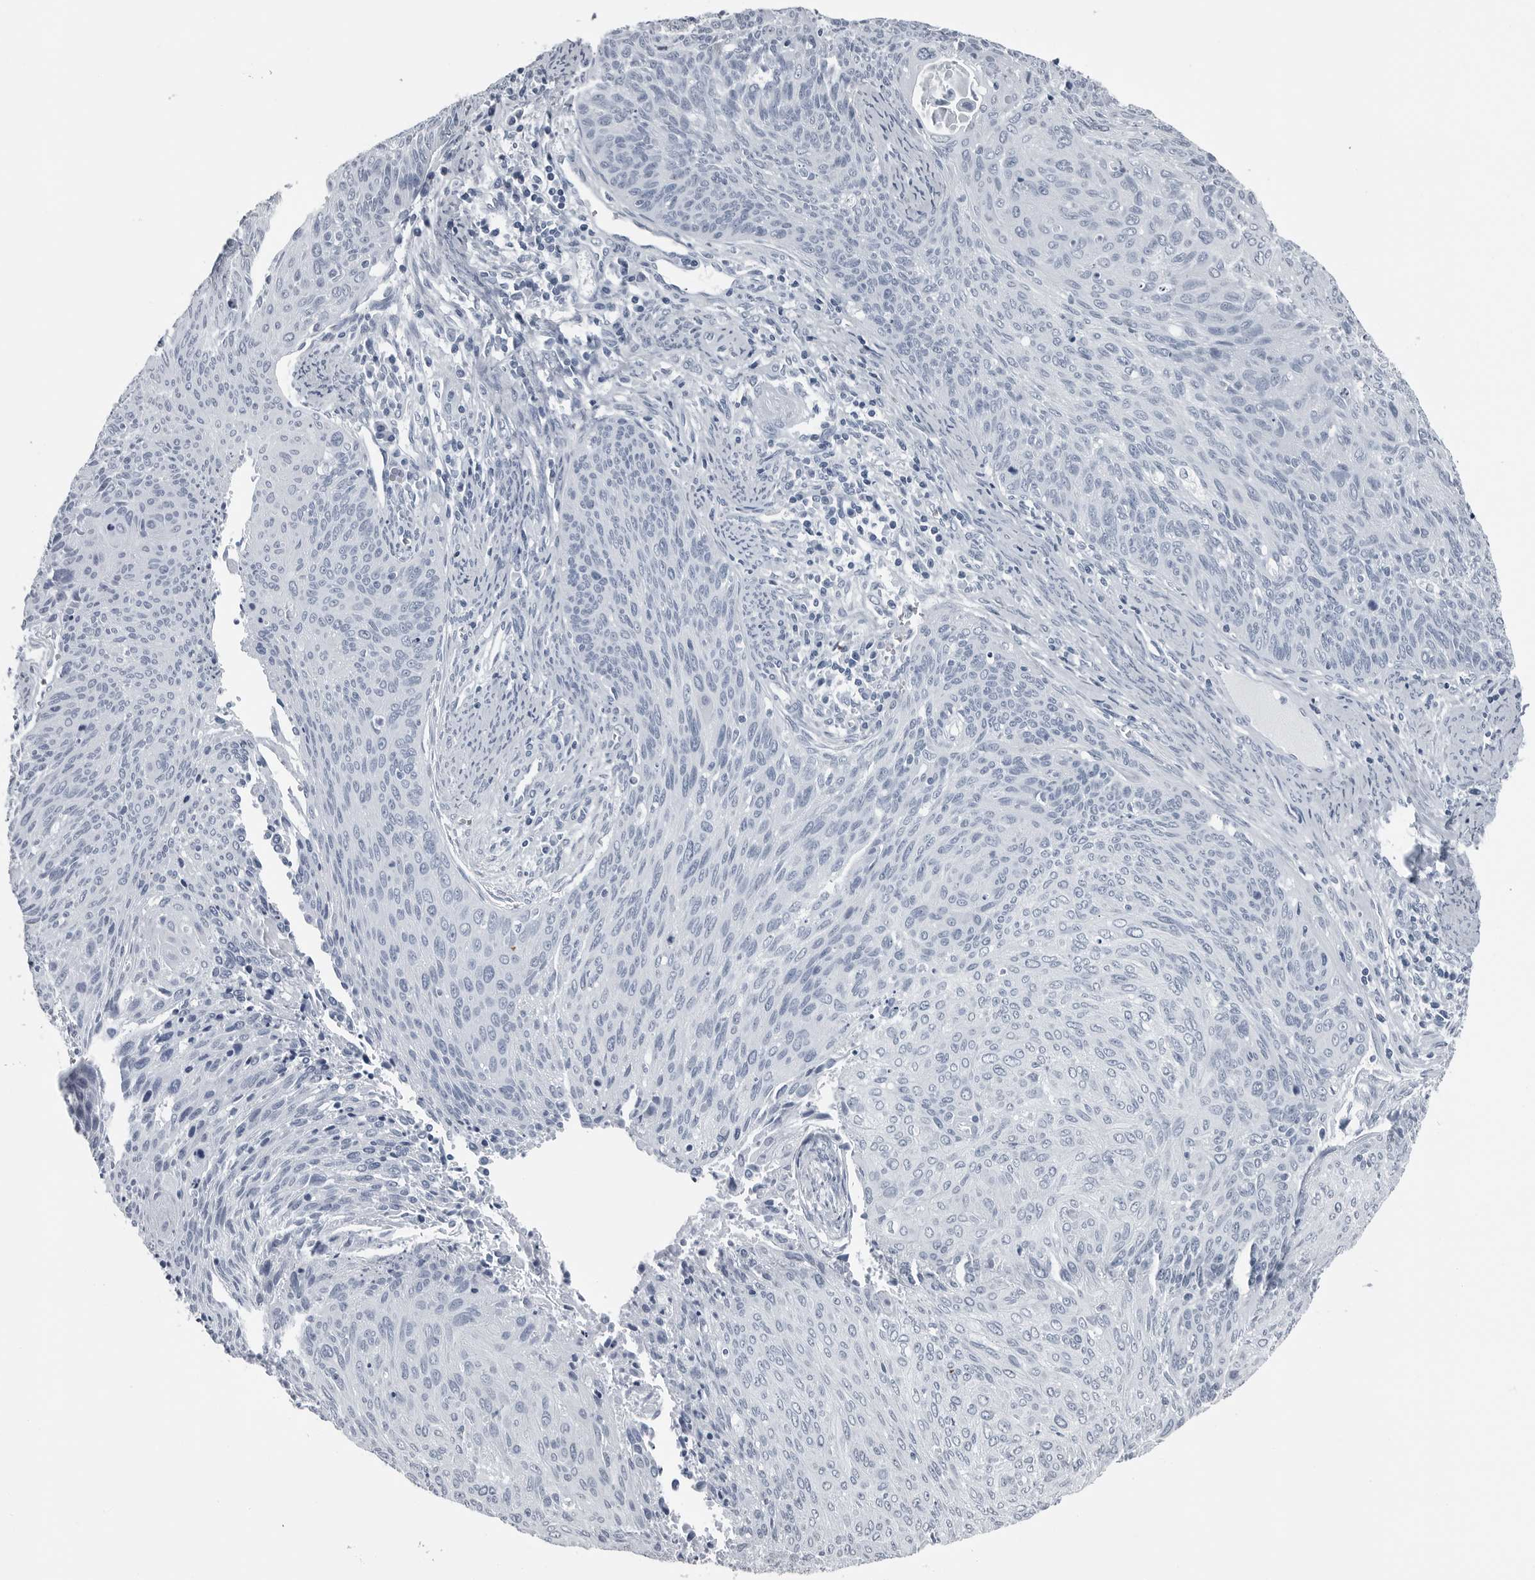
{"staining": {"intensity": "negative", "quantity": "none", "location": "none"}, "tissue": "cervical cancer", "cell_type": "Tumor cells", "image_type": "cancer", "snomed": [{"axis": "morphology", "description": "Squamous cell carcinoma, NOS"}, {"axis": "topography", "description": "Cervix"}], "caption": "There is no significant positivity in tumor cells of cervical cancer.", "gene": "SPINK1", "patient": {"sex": "female", "age": 55}}